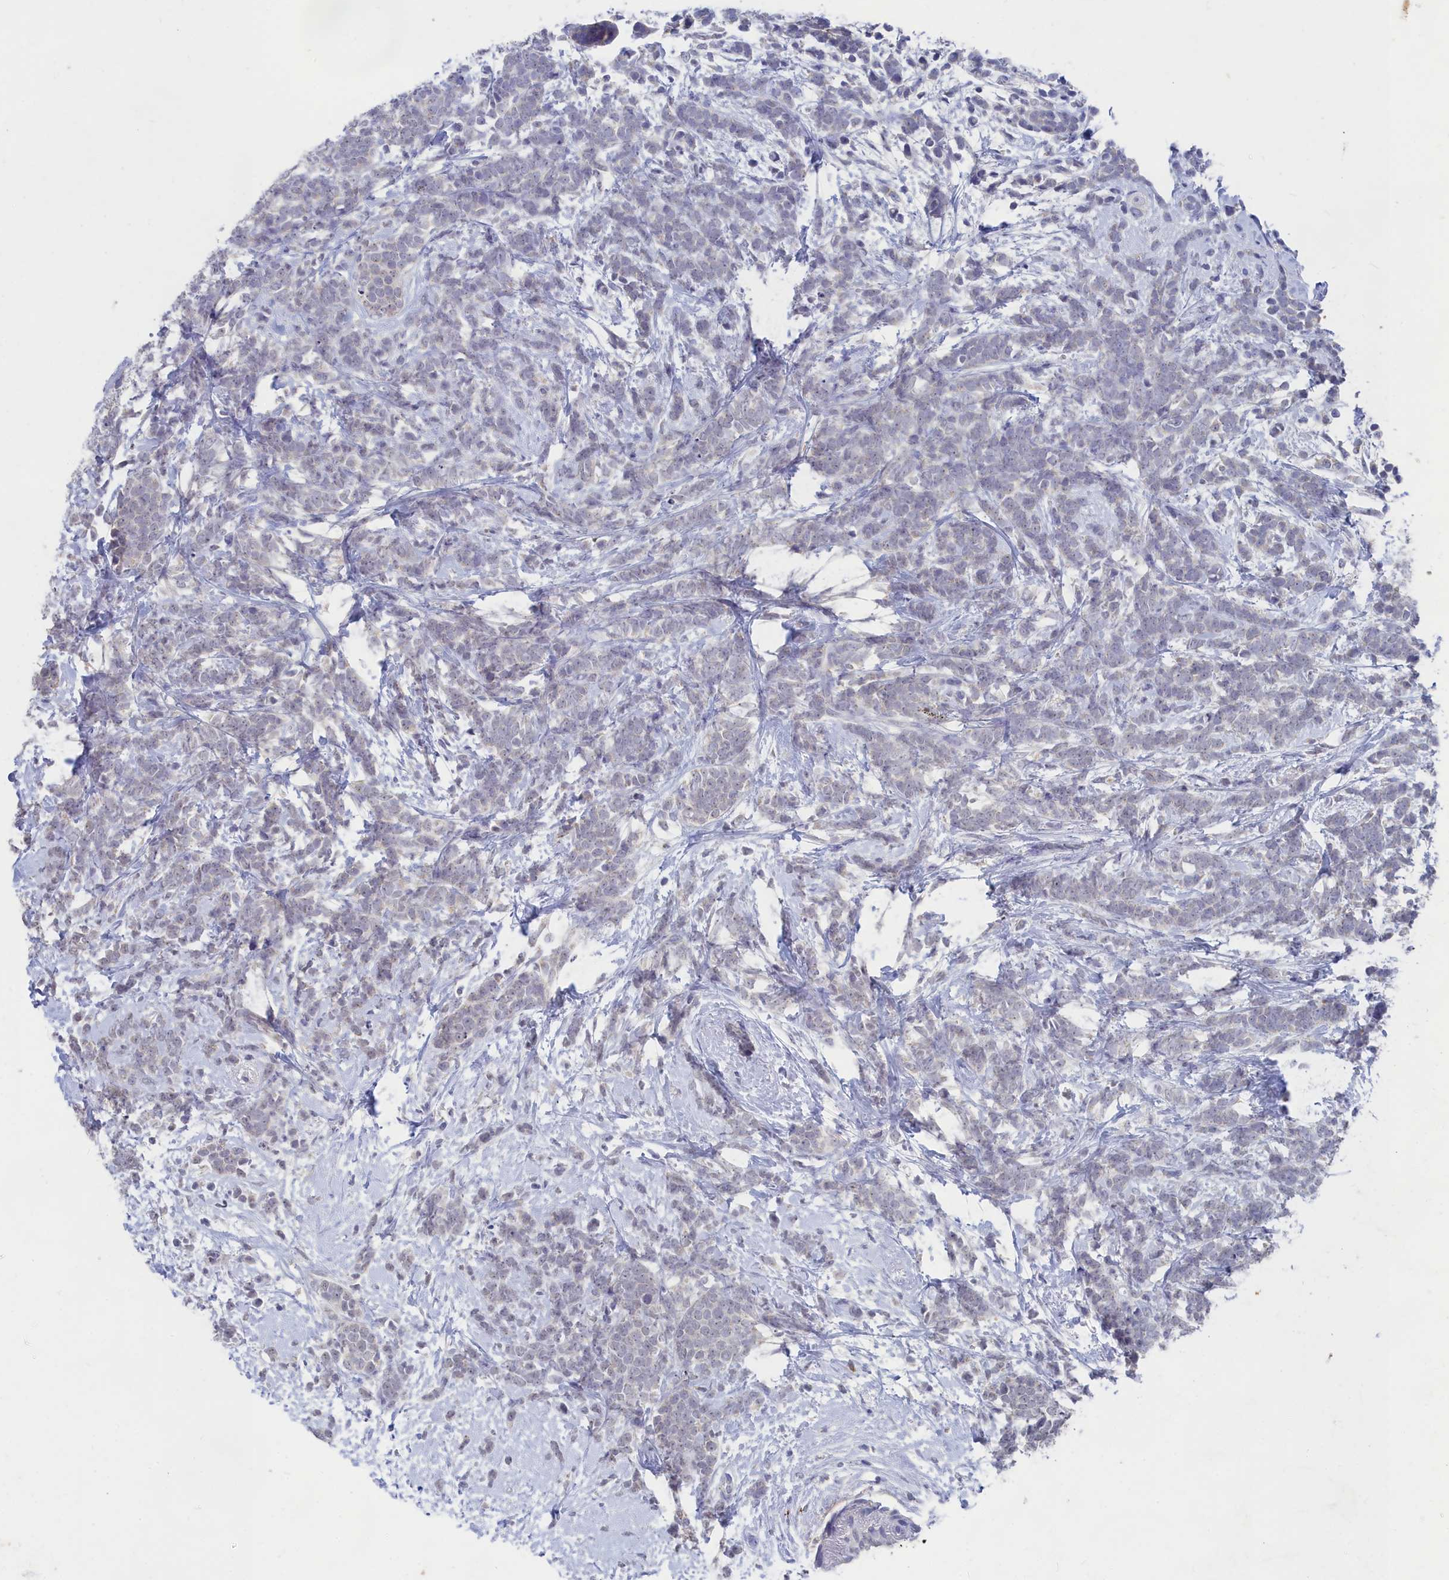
{"staining": {"intensity": "negative", "quantity": "none", "location": "none"}, "tissue": "breast cancer", "cell_type": "Tumor cells", "image_type": "cancer", "snomed": [{"axis": "morphology", "description": "Lobular carcinoma"}, {"axis": "topography", "description": "Breast"}], "caption": "Tumor cells show no significant protein staining in breast lobular carcinoma.", "gene": "LRIF1", "patient": {"sex": "female", "age": 58}}